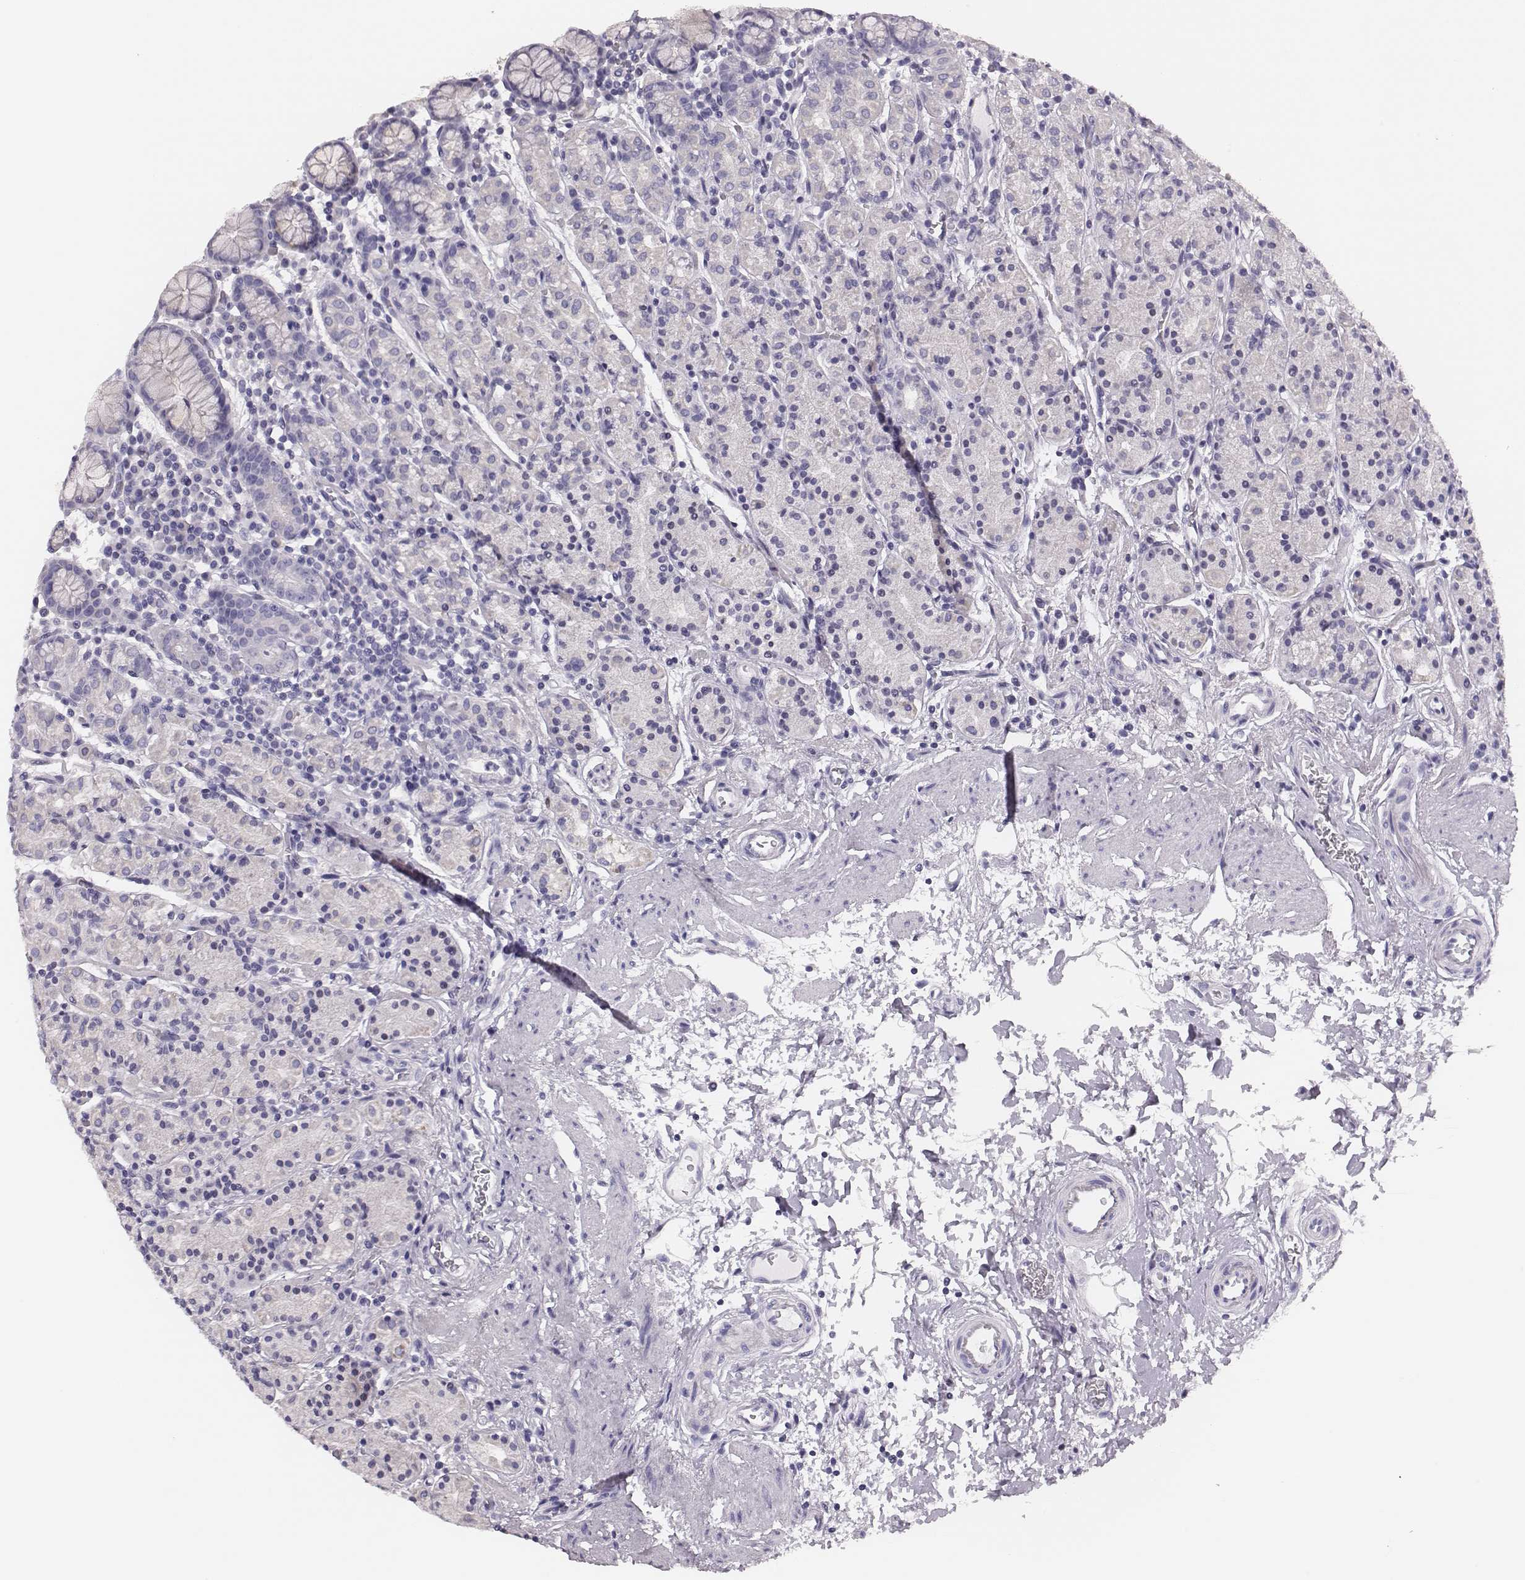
{"staining": {"intensity": "negative", "quantity": "none", "location": "none"}, "tissue": "stomach", "cell_type": "Glandular cells", "image_type": "normal", "snomed": [{"axis": "morphology", "description": "Normal tissue, NOS"}, {"axis": "topography", "description": "Stomach, upper"}, {"axis": "topography", "description": "Stomach"}], "caption": "DAB (3,3'-diaminobenzidine) immunohistochemical staining of normal human stomach reveals no significant staining in glandular cells.", "gene": "H1", "patient": {"sex": "male", "age": 62}}